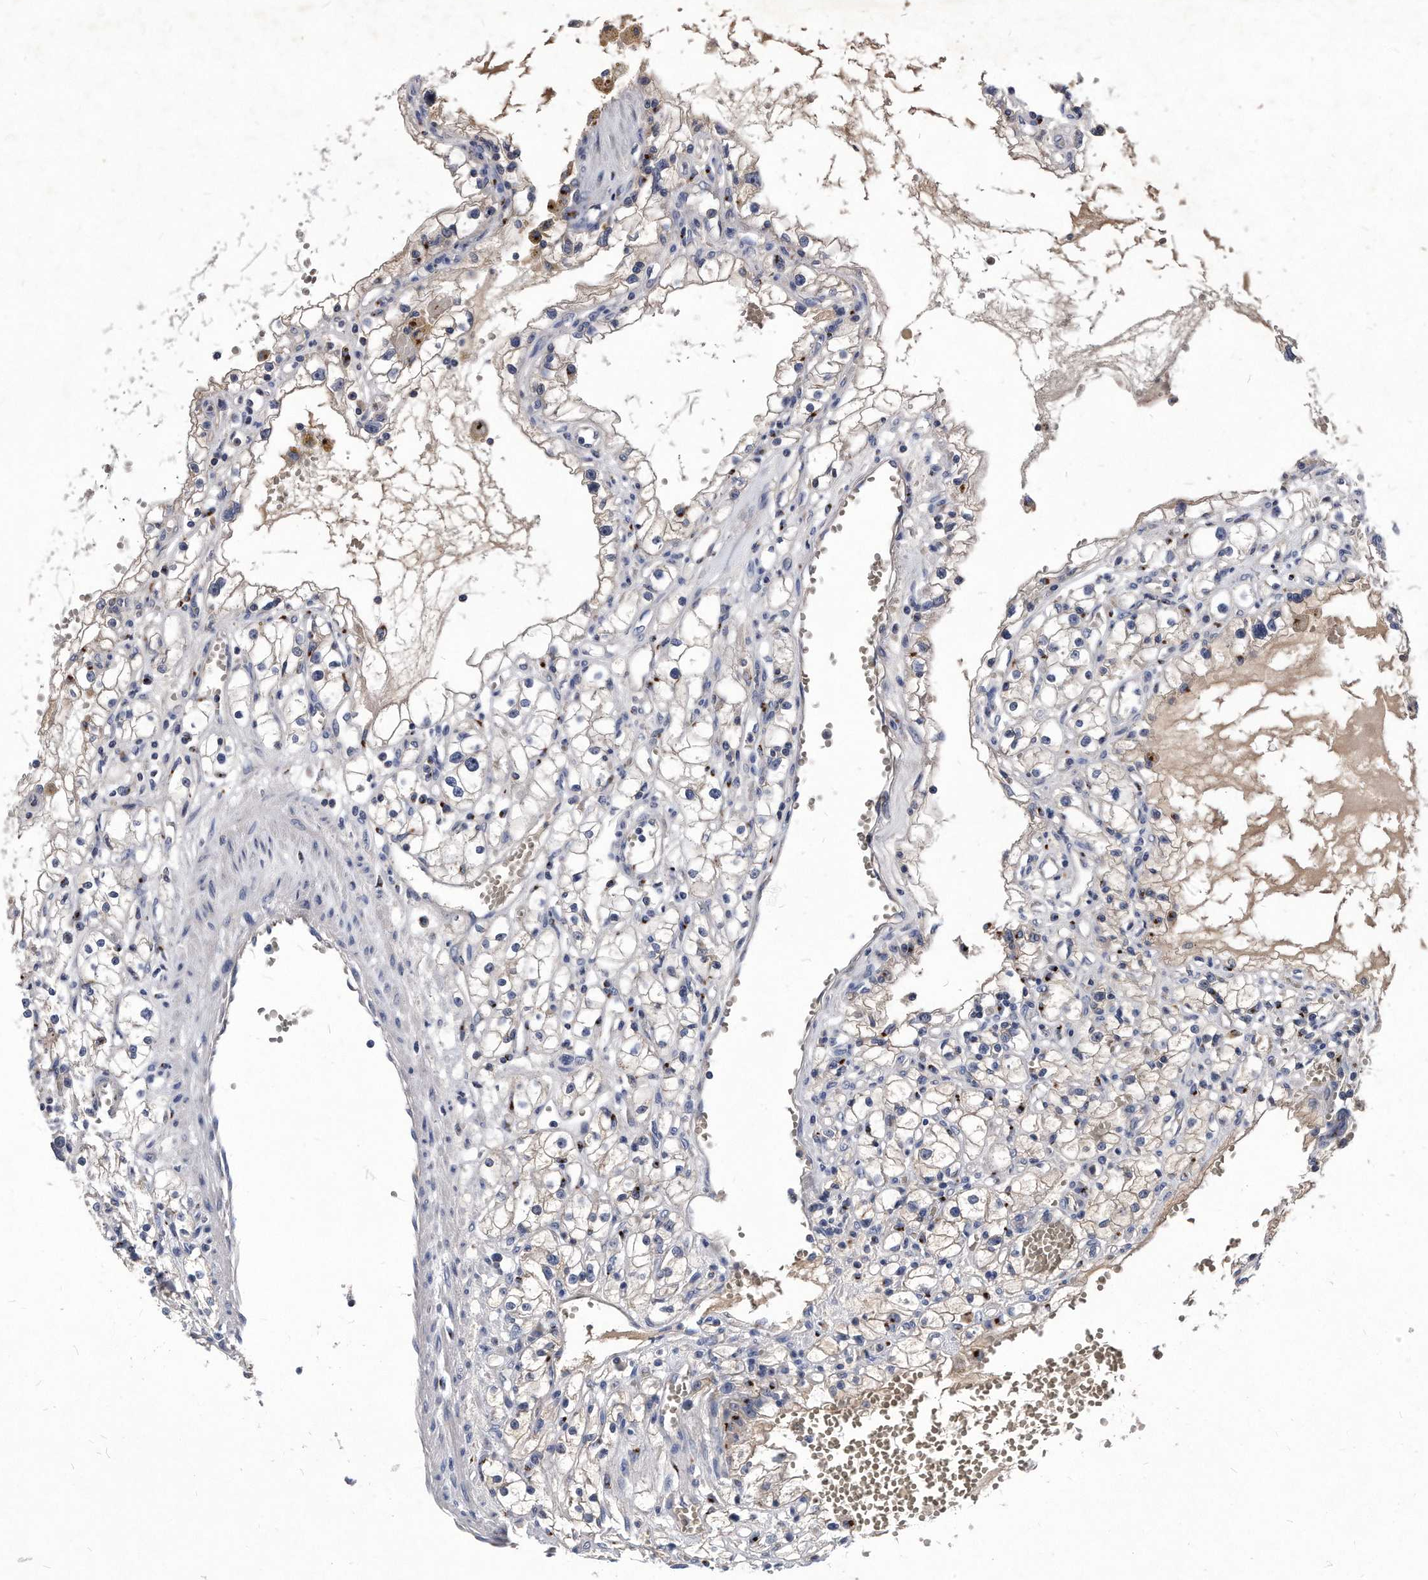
{"staining": {"intensity": "weak", "quantity": "<25%", "location": "cytoplasmic/membranous"}, "tissue": "renal cancer", "cell_type": "Tumor cells", "image_type": "cancer", "snomed": [{"axis": "morphology", "description": "Adenocarcinoma, NOS"}, {"axis": "topography", "description": "Kidney"}], "caption": "A micrograph of renal cancer (adenocarcinoma) stained for a protein demonstrates no brown staining in tumor cells. (Stains: DAB (3,3'-diaminobenzidine) immunohistochemistry (IHC) with hematoxylin counter stain, Microscopy: brightfield microscopy at high magnification).", "gene": "MGAT4A", "patient": {"sex": "male", "age": 56}}